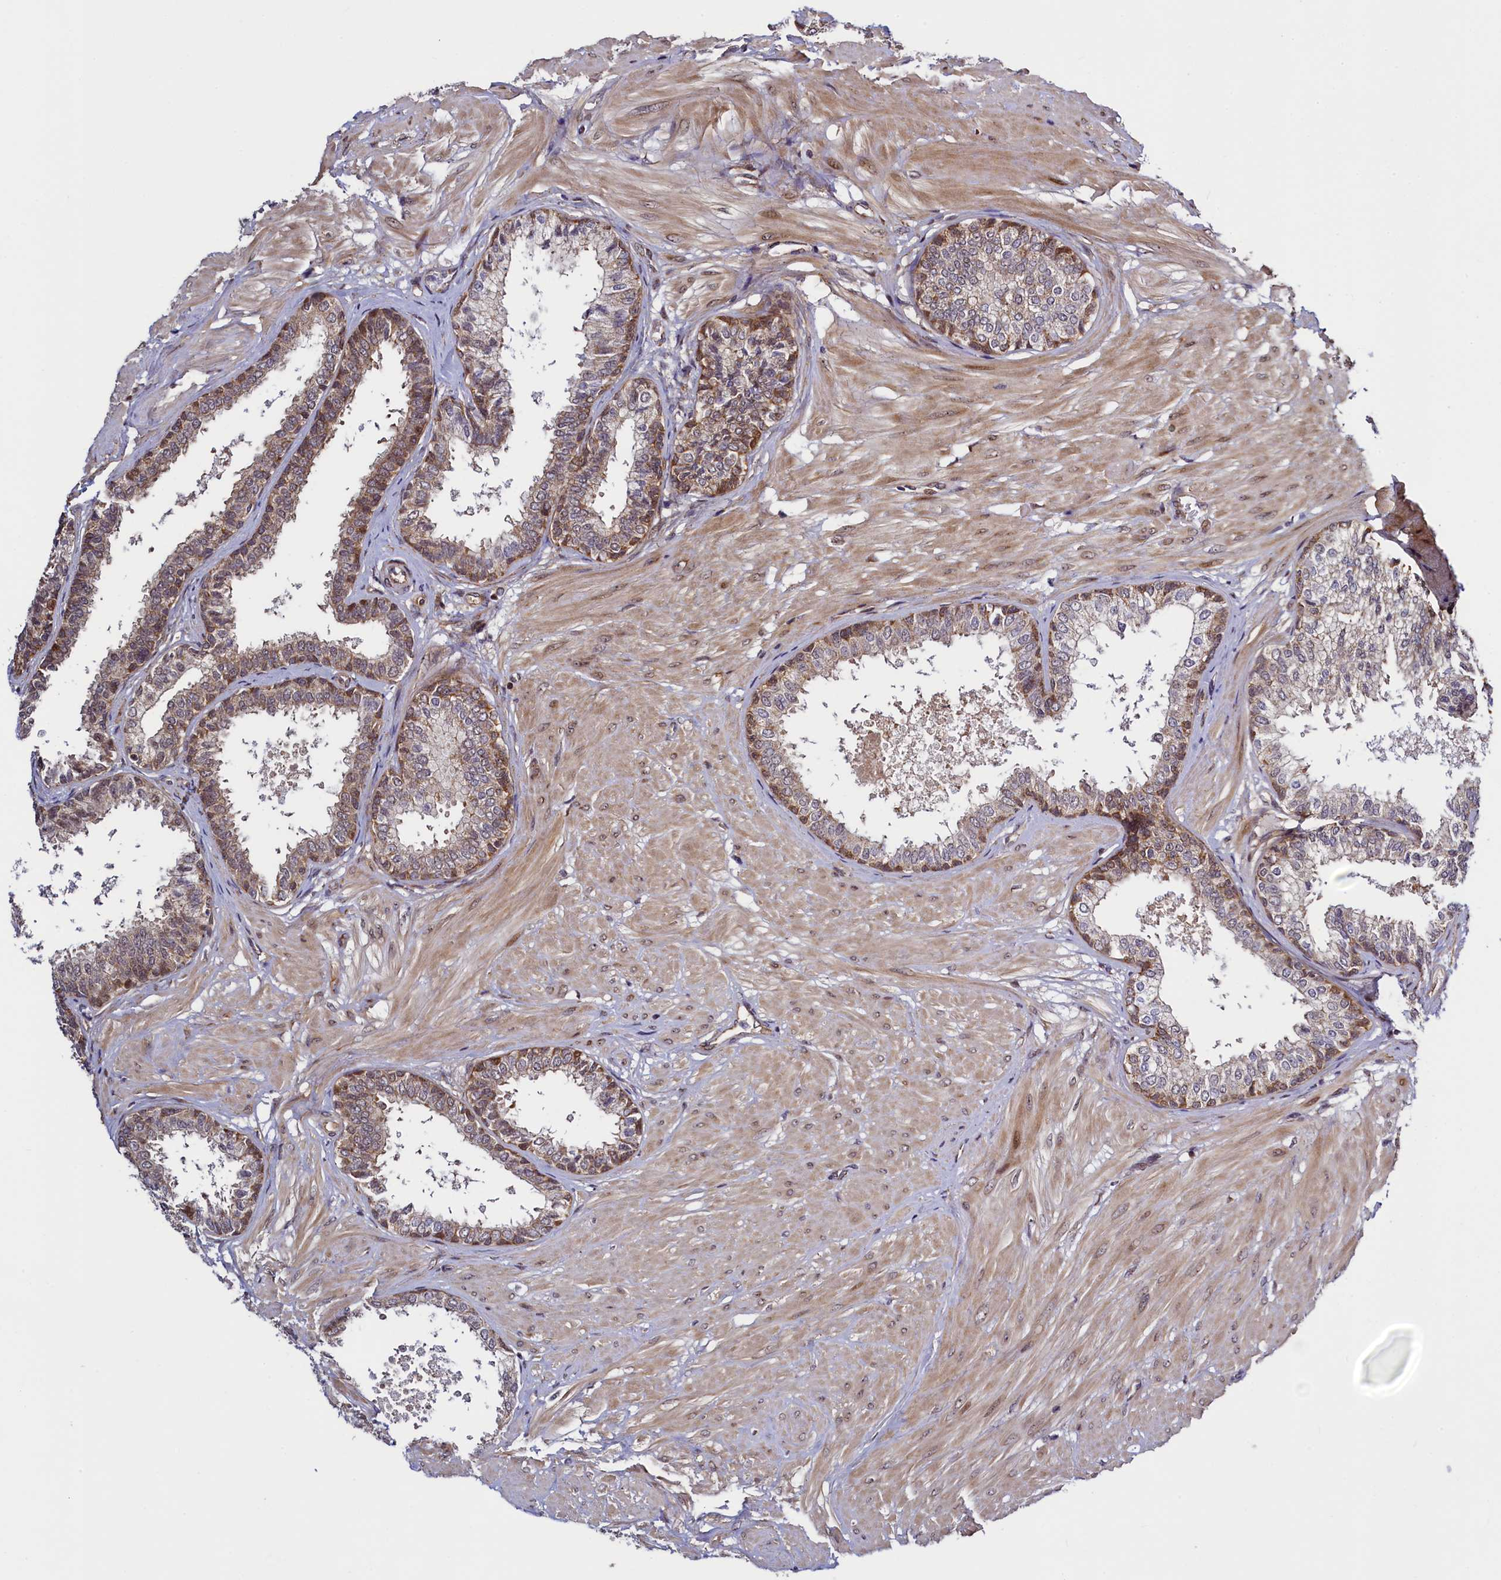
{"staining": {"intensity": "moderate", "quantity": ">75%", "location": "cytoplasmic/membranous"}, "tissue": "prostate", "cell_type": "Glandular cells", "image_type": "normal", "snomed": [{"axis": "morphology", "description": "Normal tissue, NOS"}, {"axis": "topography", "description": "Prostate"}], "caption": "Brown immunohistochemical staining in unremarkable human prostate demonstrates moderate cytoplasmic/membranous expression in approximately >75% of glandular cells. The protein is shown in brown color, while the nuclei are stained blue.", "gene": "RBFA", "patient": {"sex": "male", "age": 48}}